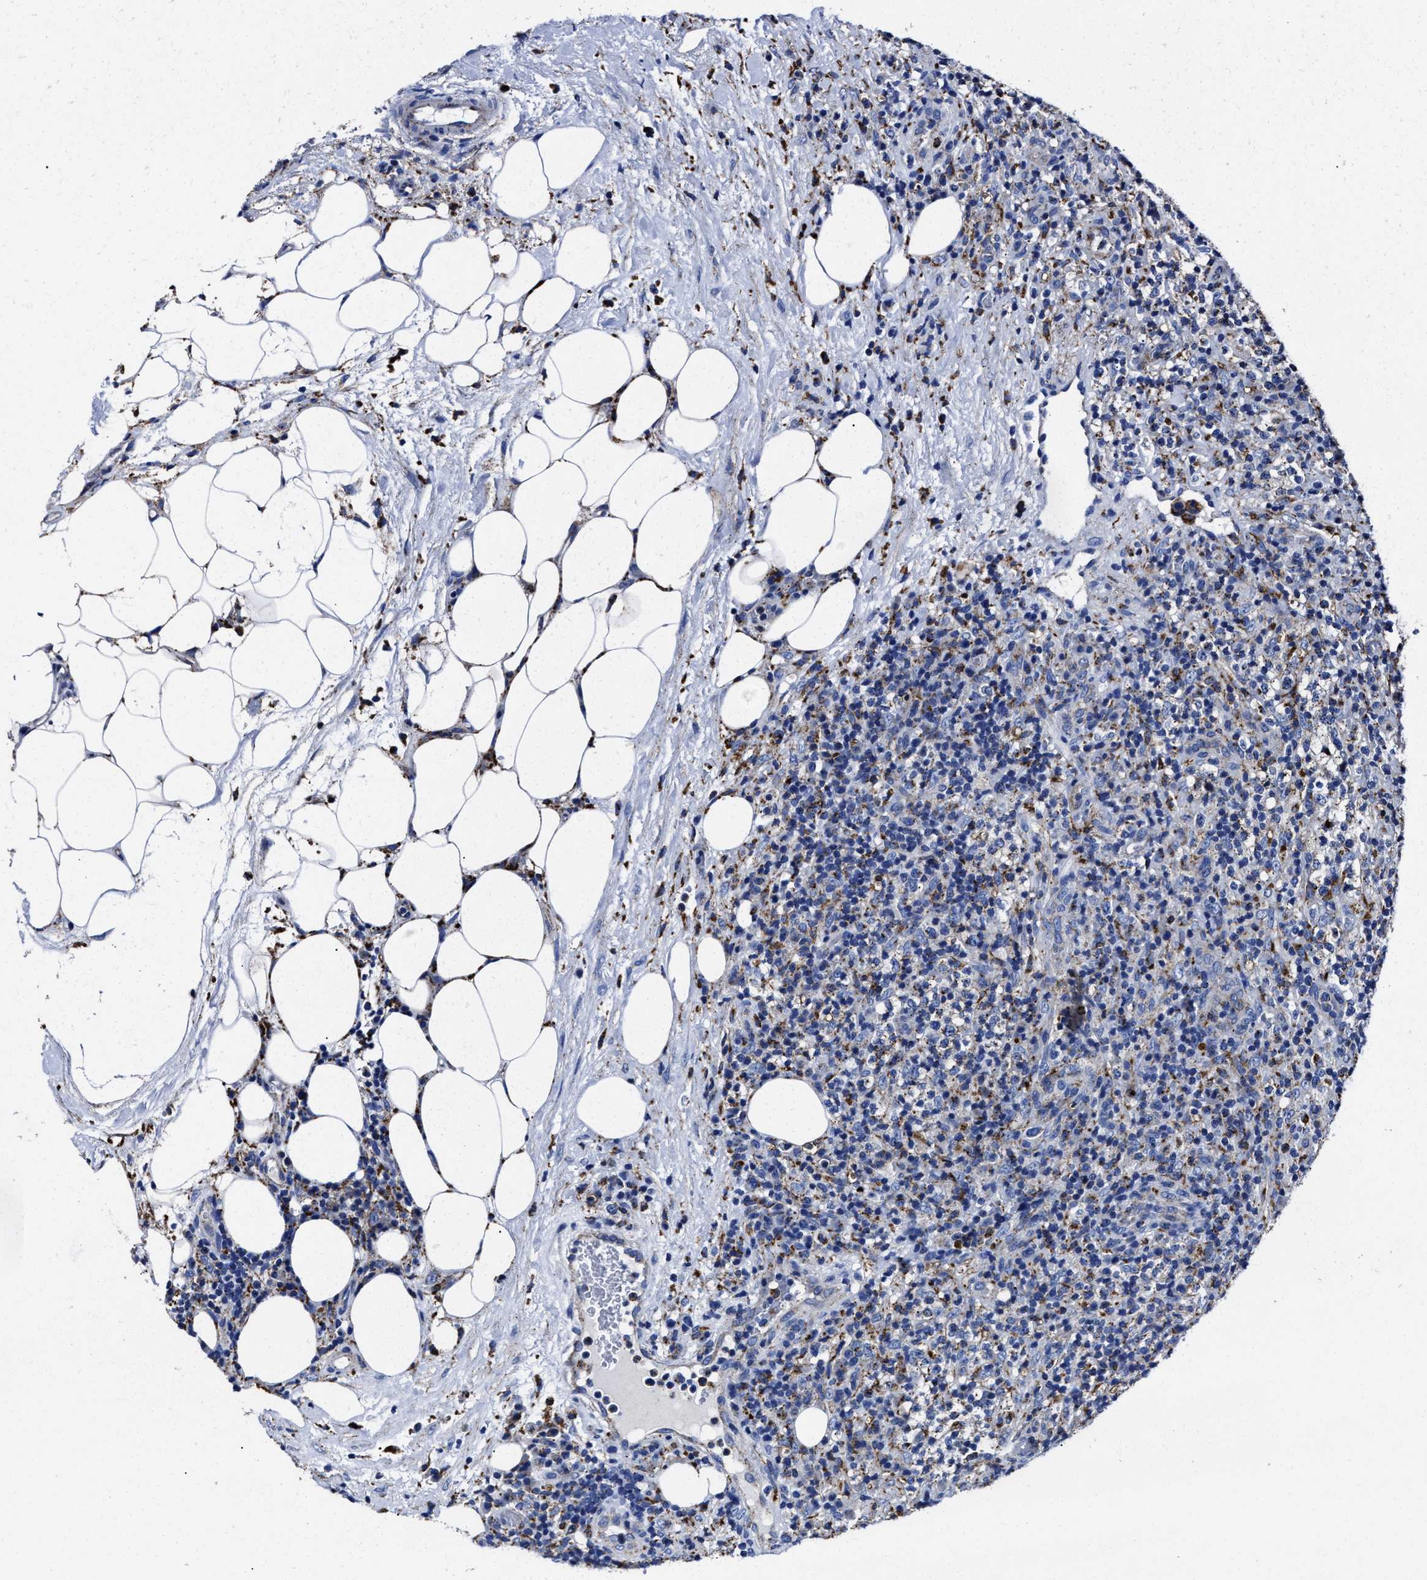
{"staining": {"intensity": "moderate", "quantity": "<25%", "location": "cytoplasmic/membranous"}, "tissue": "lymphoma", "cell_type": "Tumor cells", "image_type": "cancer", "snomed": [{"axis": "morphology", "description": "Malignant lymphoma, non-Hodgkin's type, High grade"}, {"axis": "topography", "description": "Lymph node"}], "caption": "An image of lymphoma stained for a protein shows moderate cytoplasmic/membranous brown staining in tumor cells.", "gene": "LAMTOR4", "patient": {"sex": "female", "age": 76}}